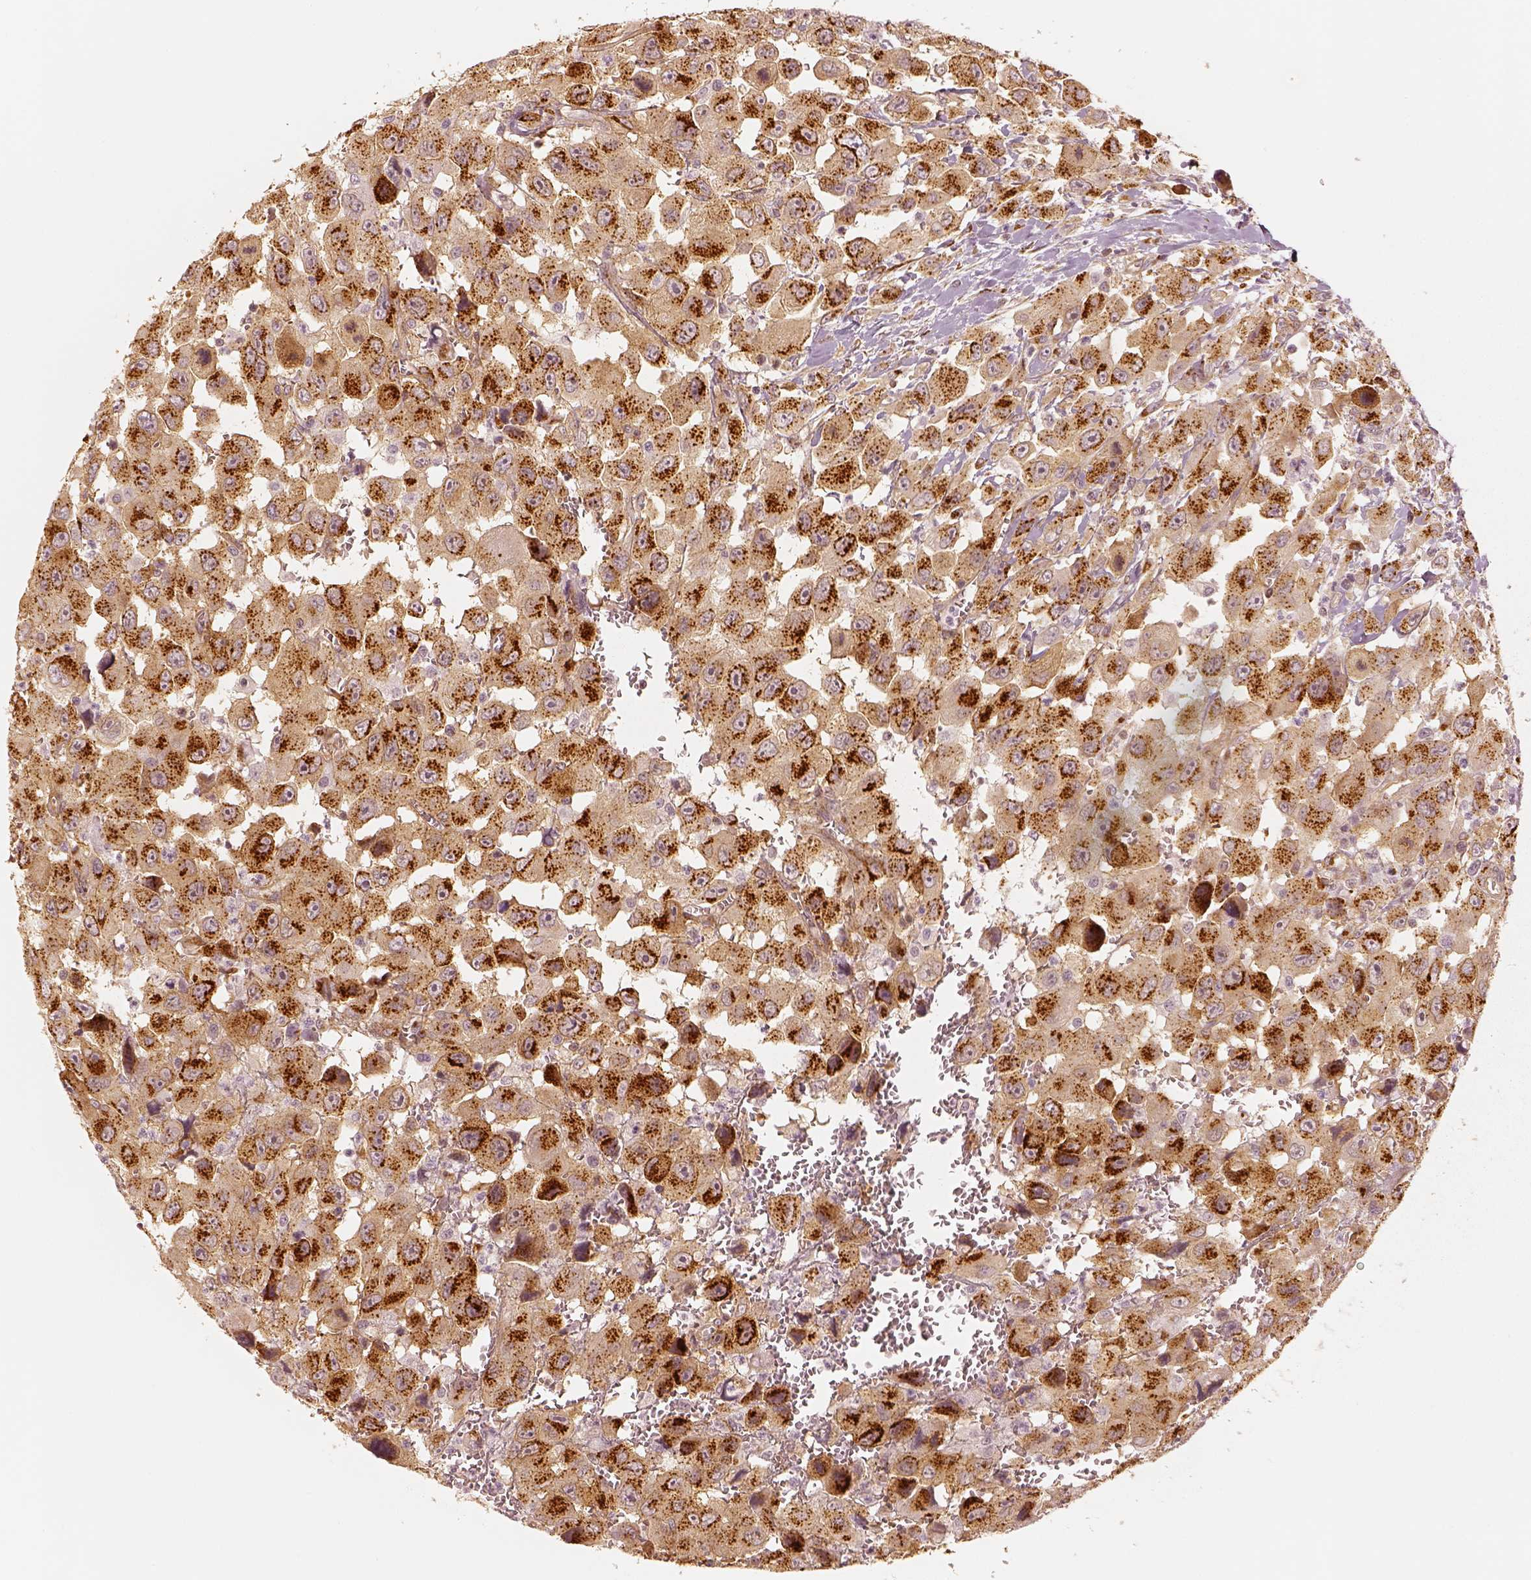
{"staining": {"intensity": "strong", "quantity": ">75%", "location": "cytoplasmic/membranous"}, "tissue": "head and neck cancer", "cell_type": "Tumor cells", "image_type": "cancer", "snomed": [{"axis": "morphology", "description": "Squamous cell carcinoma, NOS"}, {"axis": "morphology", "description": "Squamous cell carcinoma, metastatic, NOS"}, {"axis": "topography", "description": "Oral tissue"}, {"axis": "topography", "description": "Head-Neck"}], "caption": "This is a photomicrograph of immunohistochemistry staining of head and neck cancer (squamous cell carcinoma), which shows strong positivity in the cytoplasmic/membranous of tumor cells.", "gene": "GORASP2", "patient": {"sex": "female", "age": 85}}